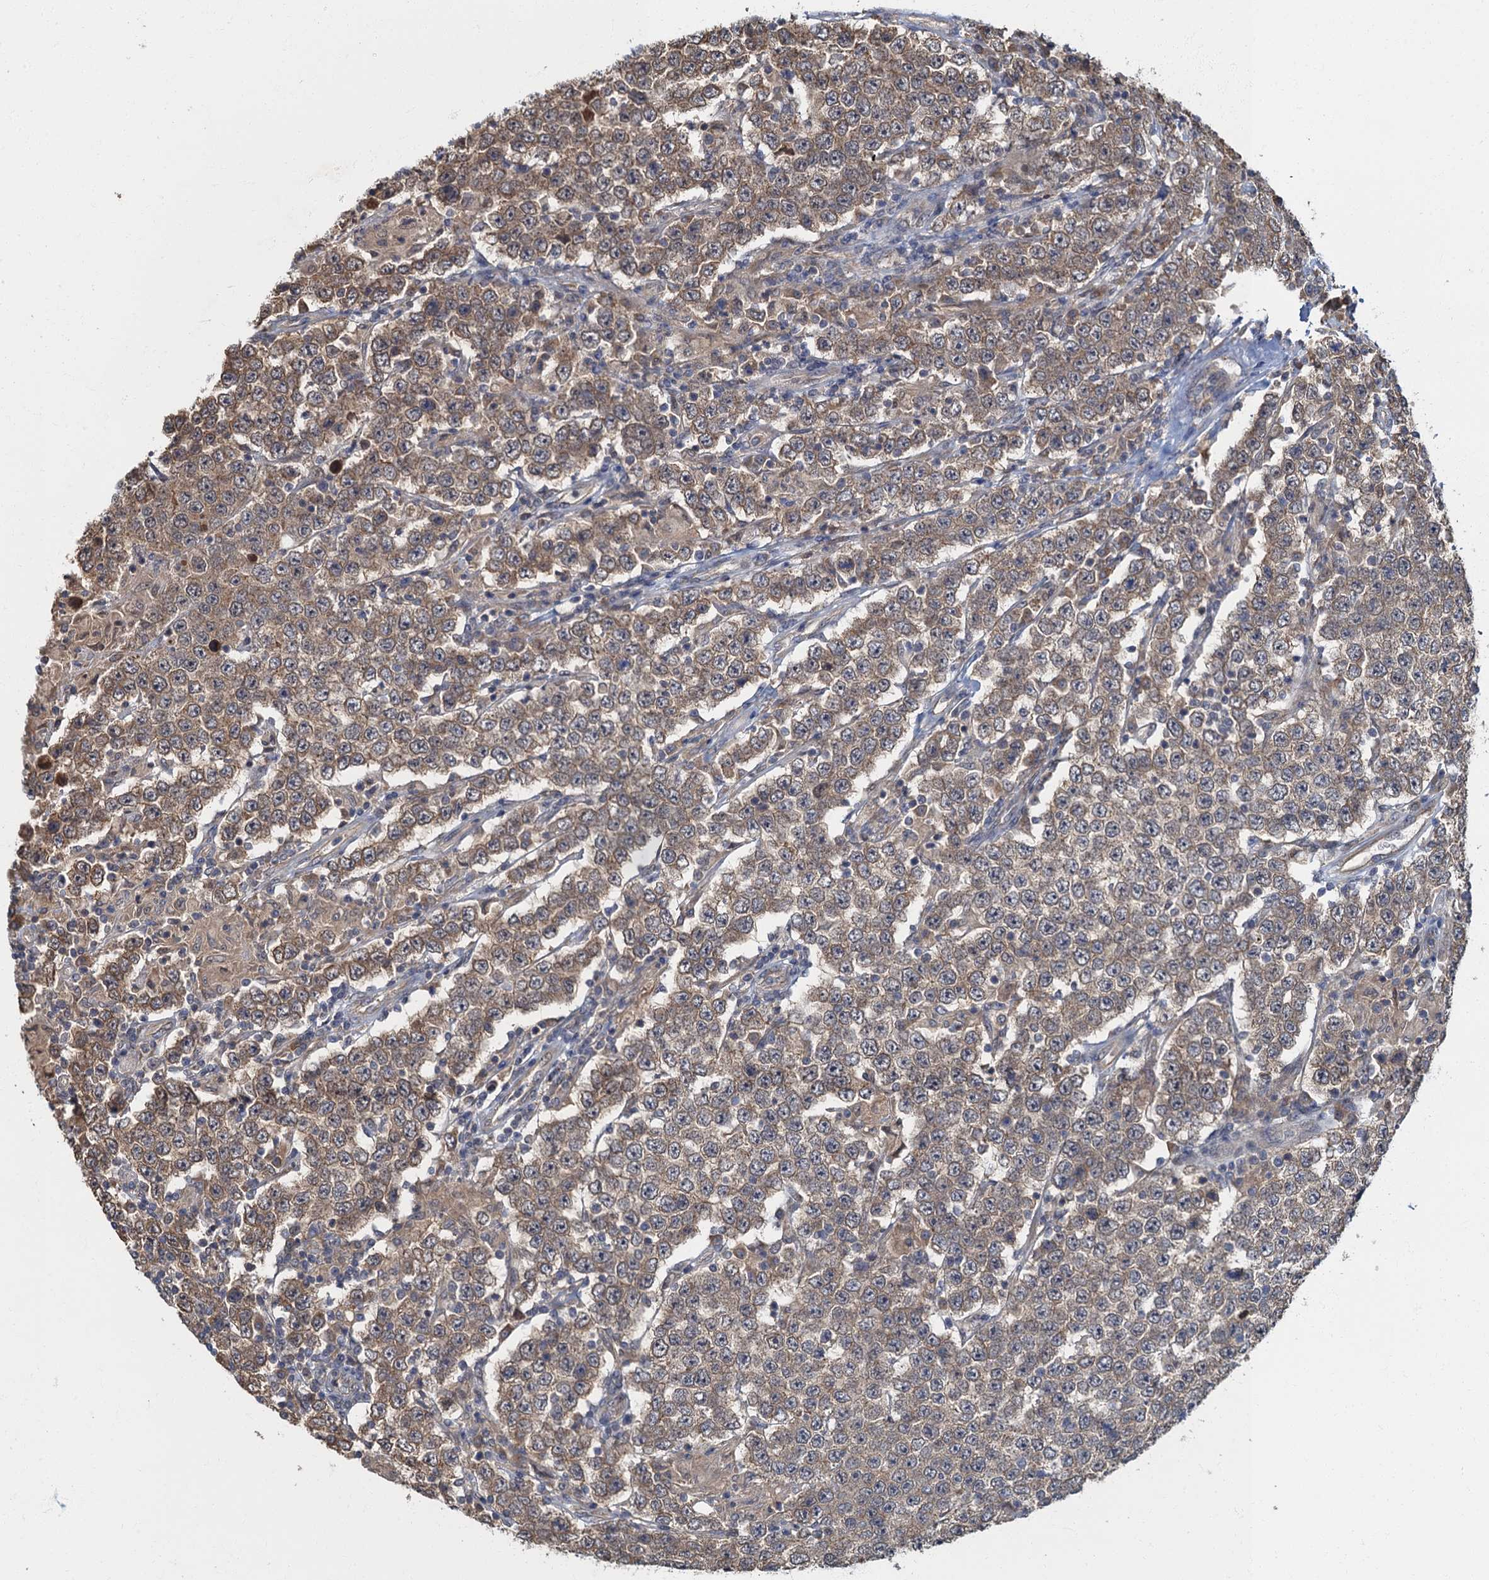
{"staining": {"intensity": "moderate", "quantity": ">75%", "location": "cytoplasmic/membranous"}, "tissue": "testis cancer", "cell_type": "Tumor cells", "image_type": "cancer", "snomed": [{"axis": "morphology", "description": "Normal tissue, NOS"}, {"axis": "morphology", "description": "Urothelial carcinoma, High grade"}, {"axis": "morphology", "description": "Seminoma, NOS"}, {"axis": "morphology", "description": "Carcinoma, Embryonal, NOS"}, {"axis": "topography", "description": "Urinary bladder"}, {"axis": "topography", "description": "Testis"}], "caption": "Protein analysis of testis embryonal carcinoma tissue demonstrates moderate cytoplasmic/membranous staining in about >75% of tumor cells.", "gene": "TBCK", "patient": {"sex": "male", "age": 41}}